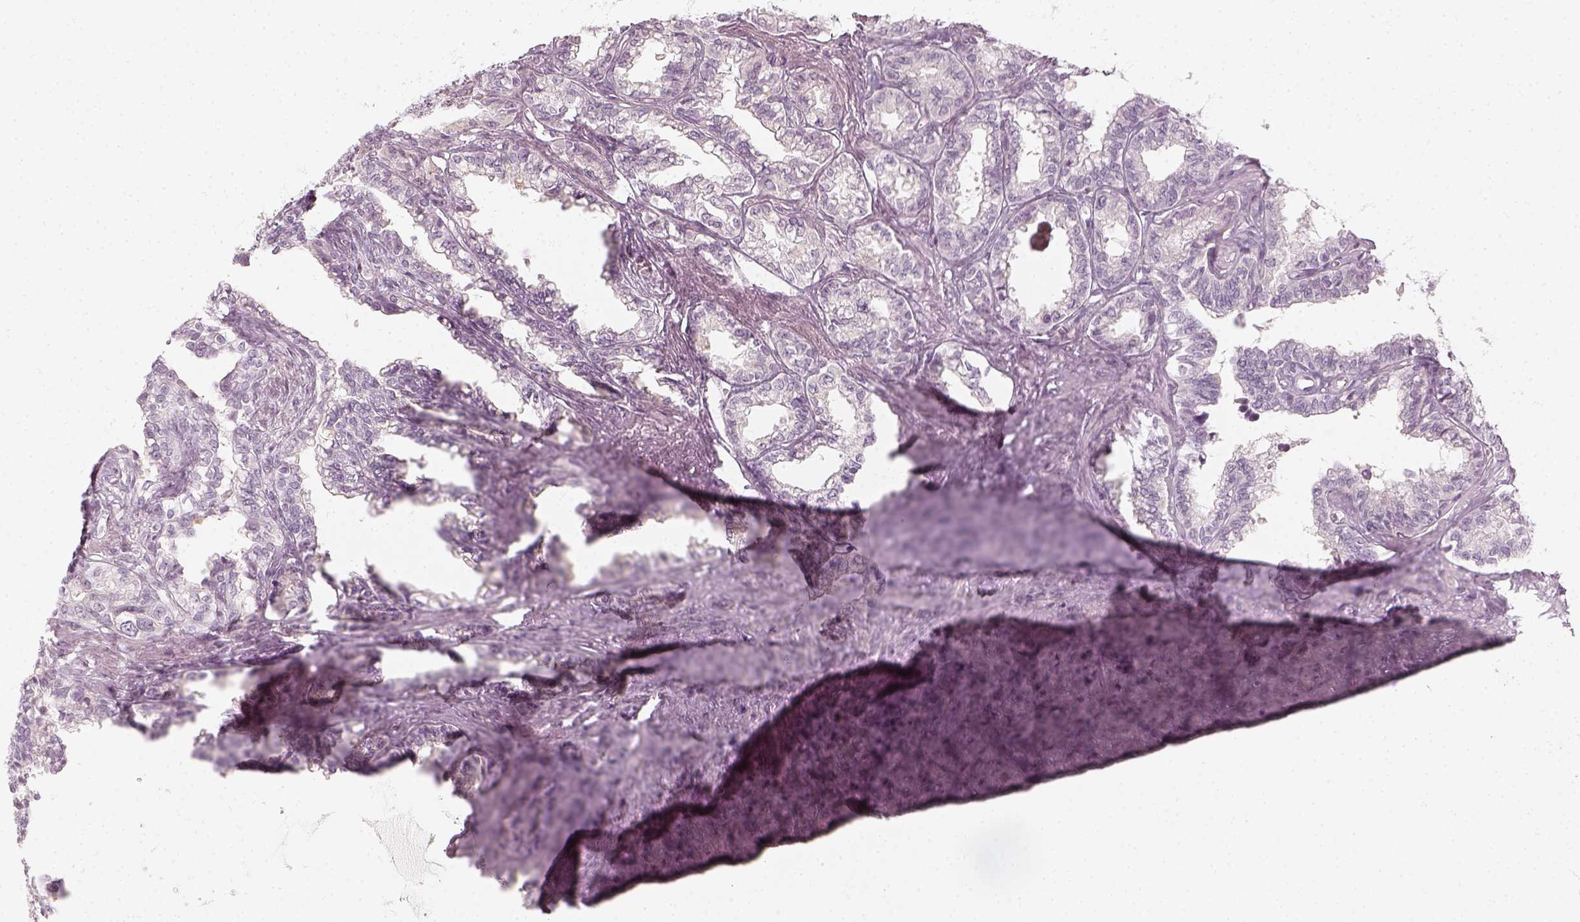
{"staining": {"intensity": "negative", "quantity": "none", "location": "none"}, "tissue": "seminal vesicle", "cell_type": "Glandular cells", "image_type": "normal", "snomed": [{"axis": "morphology", "description": "Normal tissue, NOS"}, {"axis": "morphology", "description": "Urothelial carcinoma, NOS"}, {"axis": "topography", "description": "Urinary bladder"}, {"axis": "topography", "description": "Seminal veicle"}], "caption": "Immunohistochemistry (IHC) image of normal human seminal vesicle stained for a protein (brown), which demonstrates no expression in glandular cells.", "gene": "KRTAP2", "patient": {"sex": "male", "age": 76}}